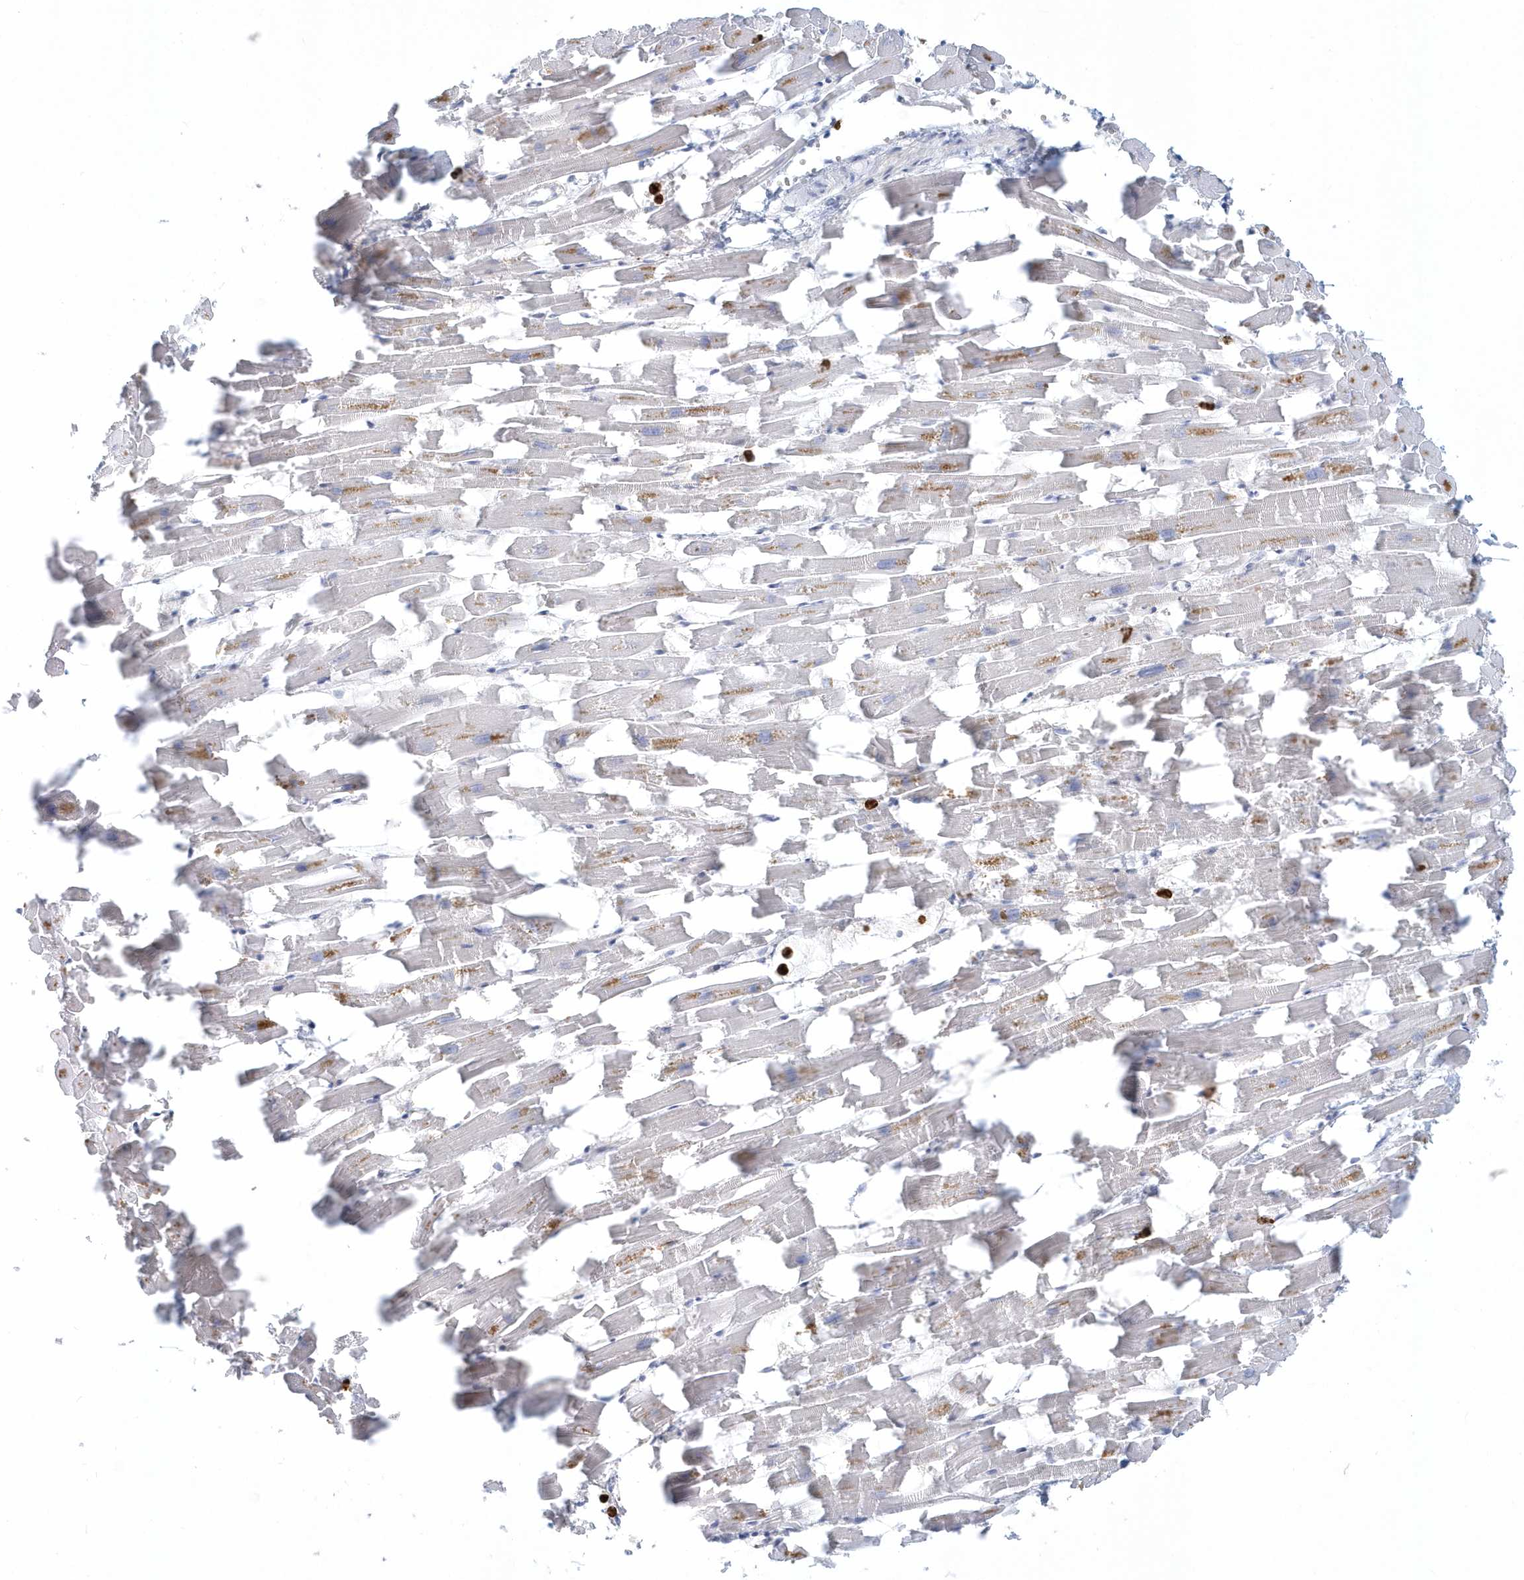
{"staining": {"intensity": "negative", "quantity": "none", "location": "none"}, "tissue": "heart muscle", "cell_type": "Cardiomyocytes", "image_type": "normal", "snomed": [{"axis": "morphology", "description": "Normal tissue, NOS"}, {"axis": "topography", "description": "Heart"}], "caption": "Protein analysis of unremarkable heart muscle demonstrates no significant expression in cardiomyocytes.", "gene": "RNF7", "patient": {"sex": "female", "age": 64}}